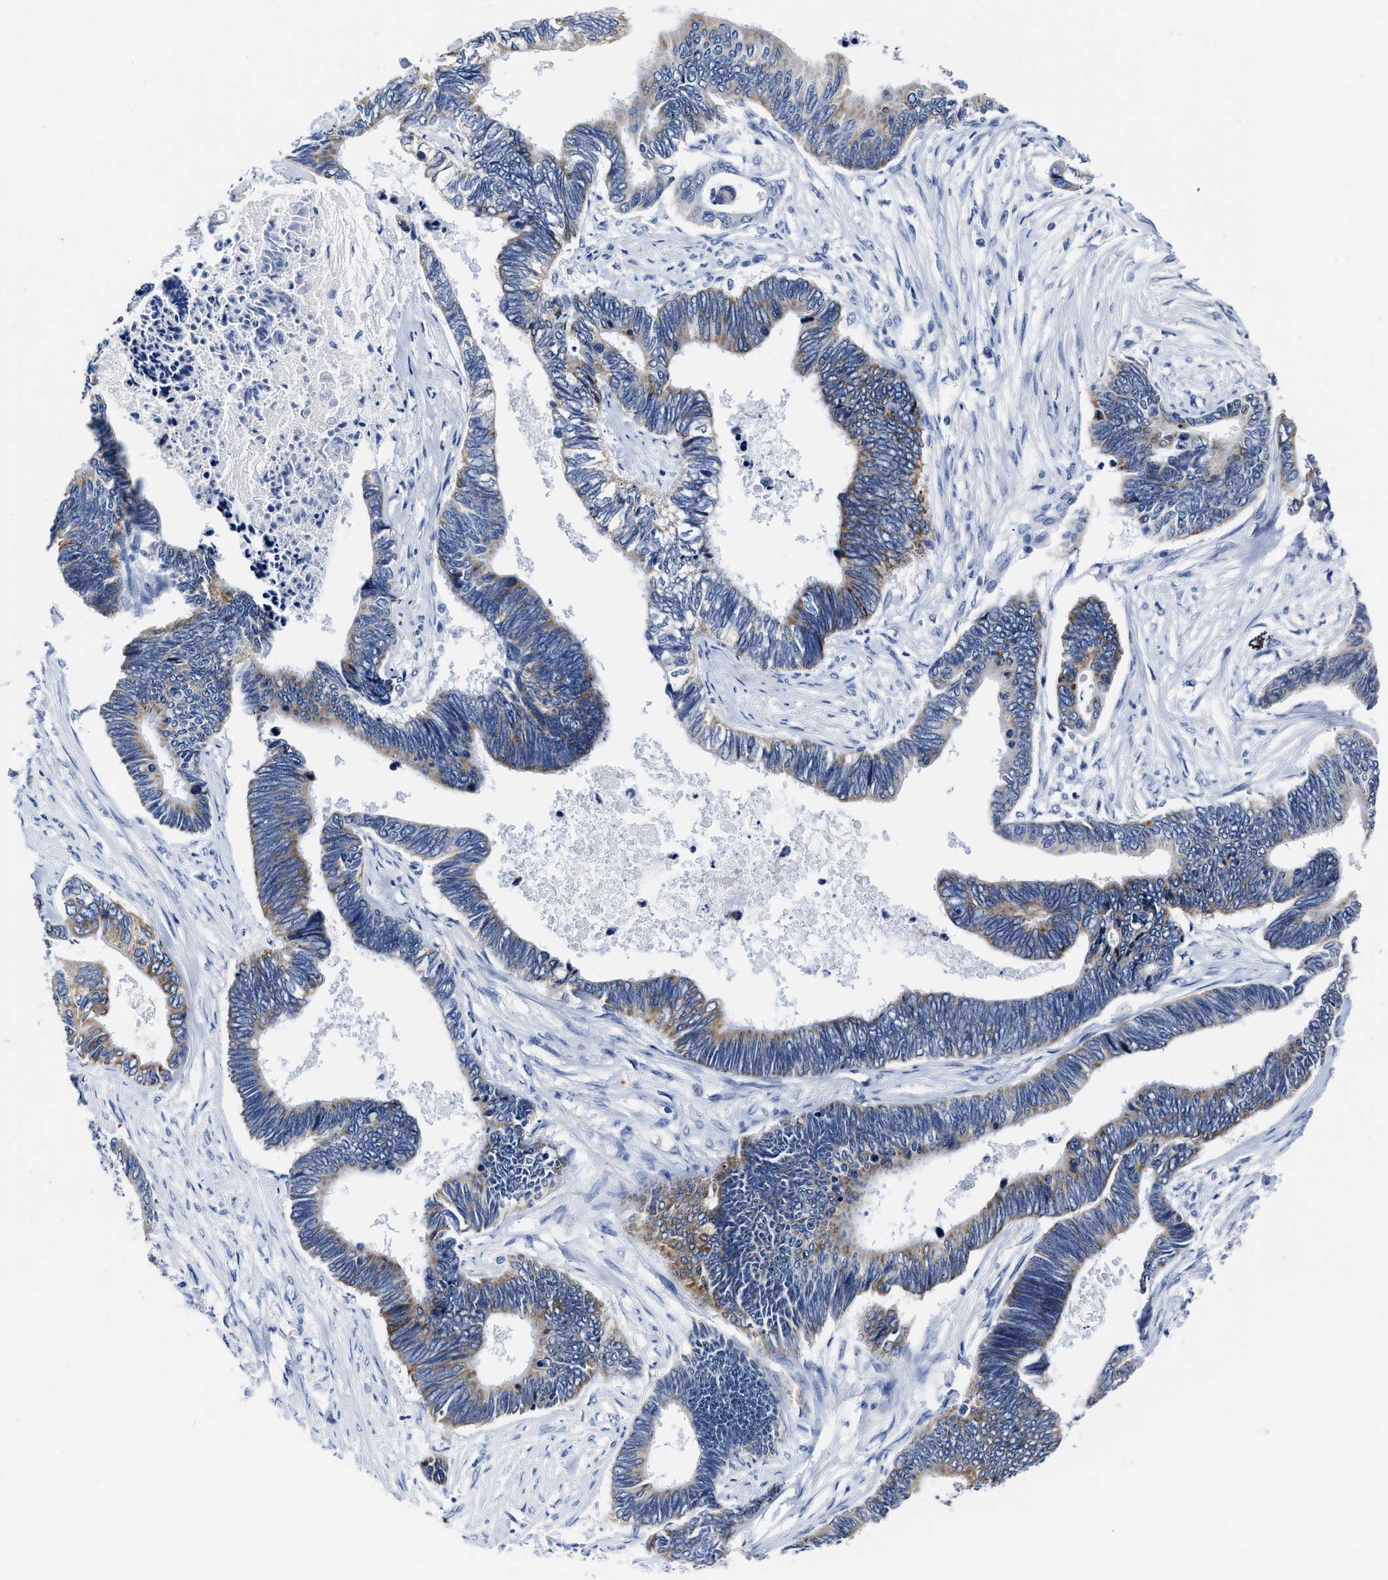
{"staining": {"intensity": "moderate", "quantity": "25%-75%", "location": "cytoplasmic/membranous"}, "tissue": "pancreatic cancer", "cell_type": "Tumor cells", "image_type": "cancer", "snomed": [{"axis": "morphology", "description": "Adenocarcinoma, NOS"}, {"axis": "topography", "description": "Pancreas"}], "caption": "Approximately 25%-75% of tumor cells in pancreatic cancer (adenocarcinoma) demonstrate moderate cytoplasmic/membranous protein staining as visualized by brown immunohistochemical staining.", "gene": "KCNMB3", "patient": {"sex": "female", "age": 70}}